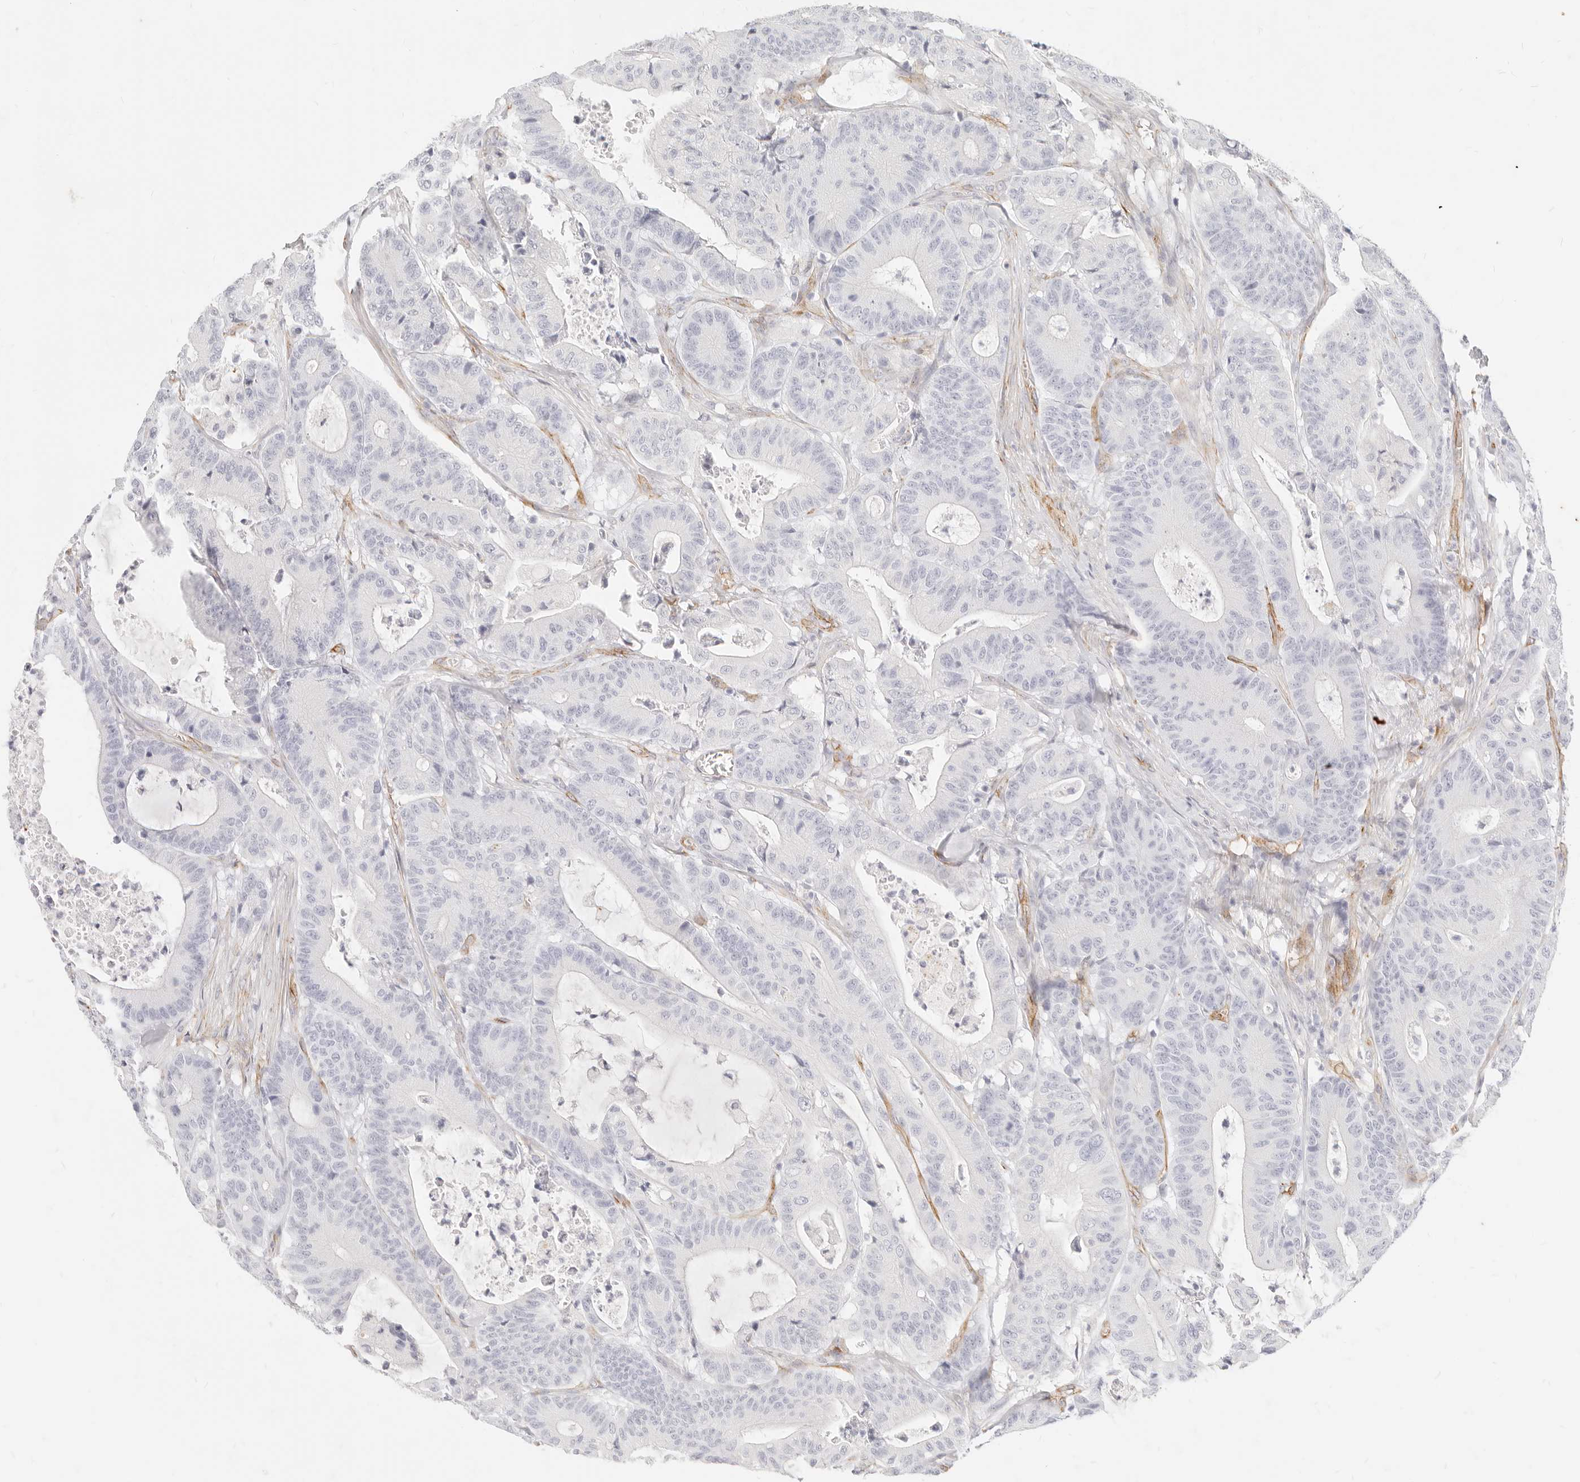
{"staining": {"intensity": "negative", "quantity": "none", "location": "none"}, "tissue": "colorectal cancer", "cell_type": "Tumor cells", "image_type": "cancer", "snomed": [{"axis": "morphology", "description": "Adenocarcinoma, NOS"}, {"axis": "topography", "description": "Colon"}], "caption": "Histopathology image shows no protein staining in tumor cells of adenocarcinoma (colorectal) tissue.", "gene": "NUS1", "patient": {"sex": "female", "age": 84}}